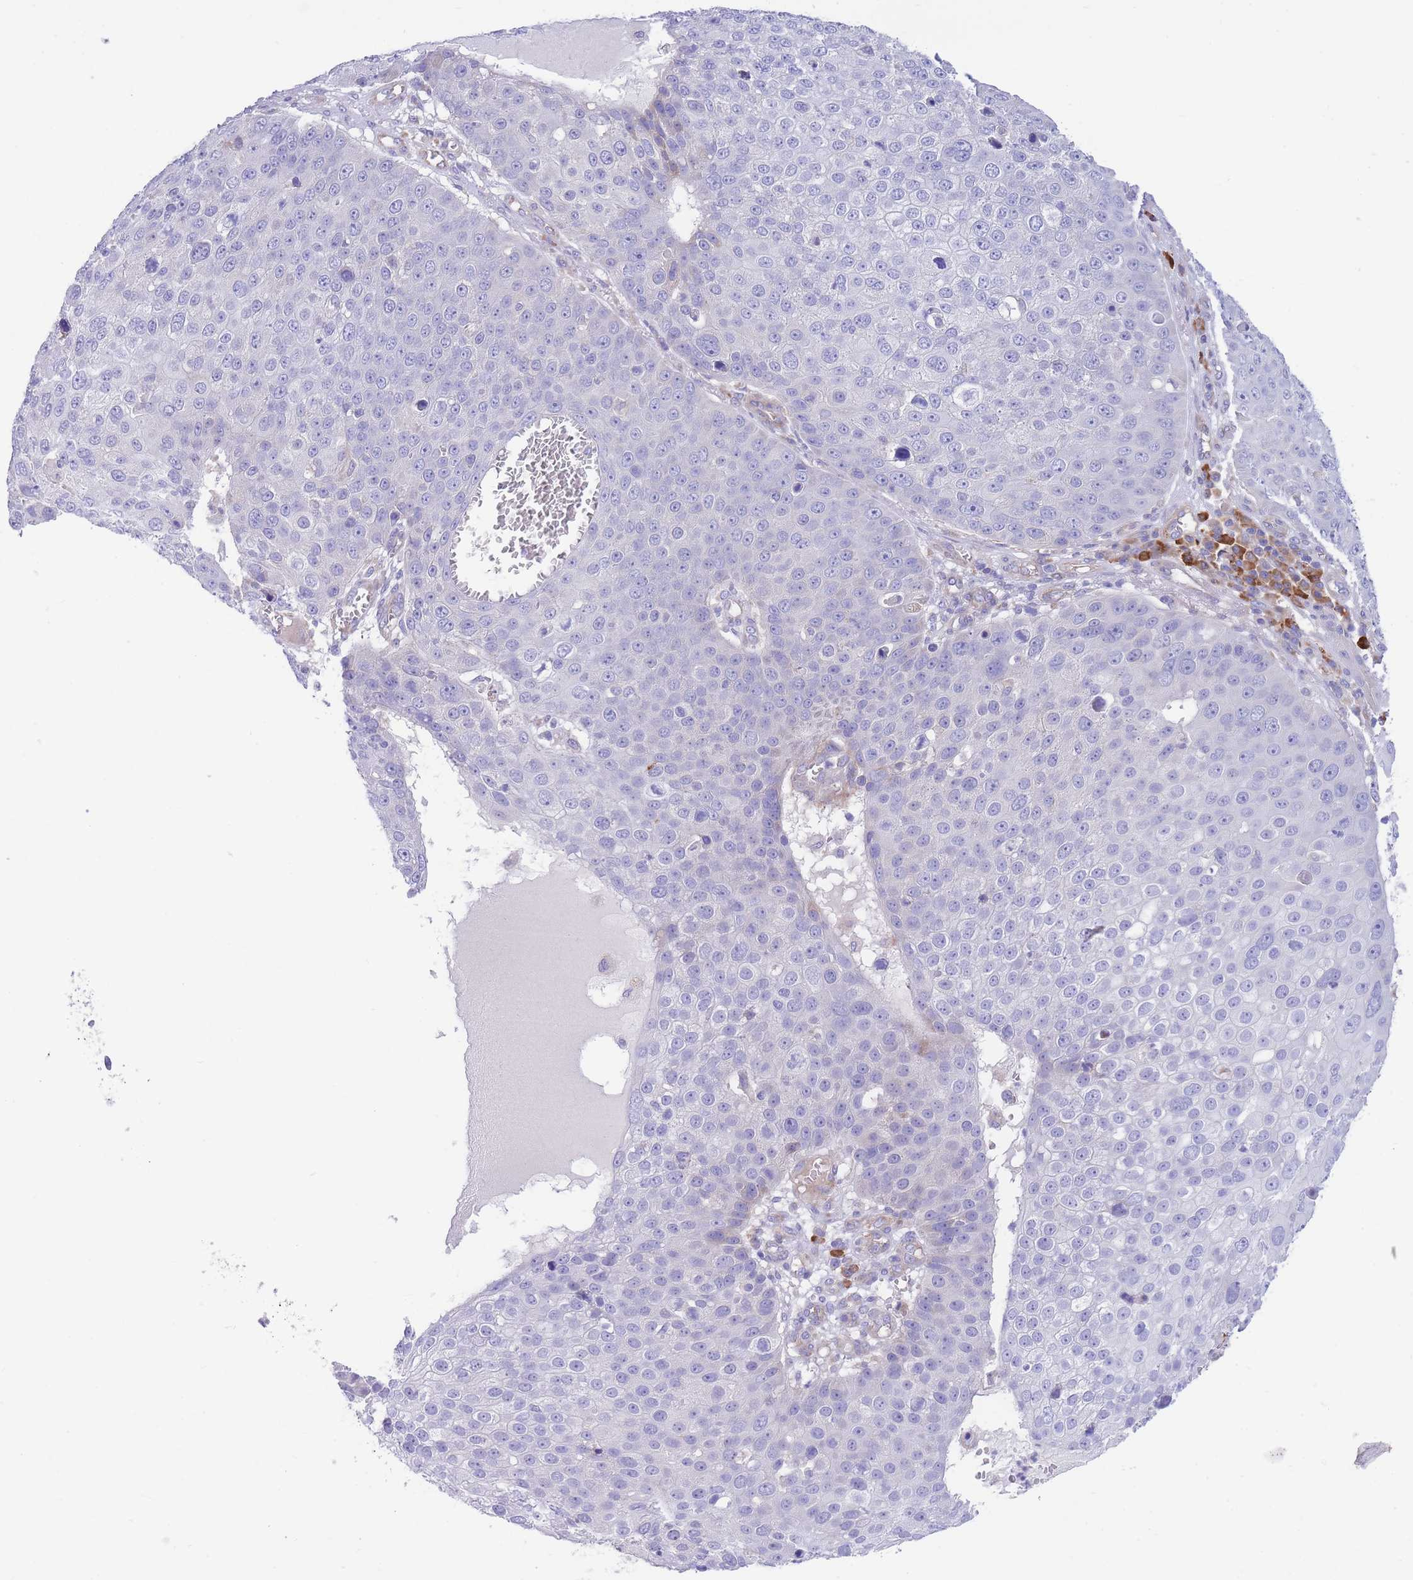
{"staining": {"intensity": "negative", "quantity": "none", "location": "none"}, "tissue": "skin cancer", "cell_type": "Tumor cells", "image_type": "cancer", "snomed": [{"axis": "morphology", "description": "Squamous cell carcinoma, NOS"}, {"axis": "topography", "description": "Skin"}], "caption": "Immunohistochemistry (IHC) image of neoplastic tissue: human skin cancer (squamous cell carcinoma) stained with DAB shows no significant protein staining in tumor cells.", "gene": "DET1", "patient": {"sex": "male", "age": 71}}